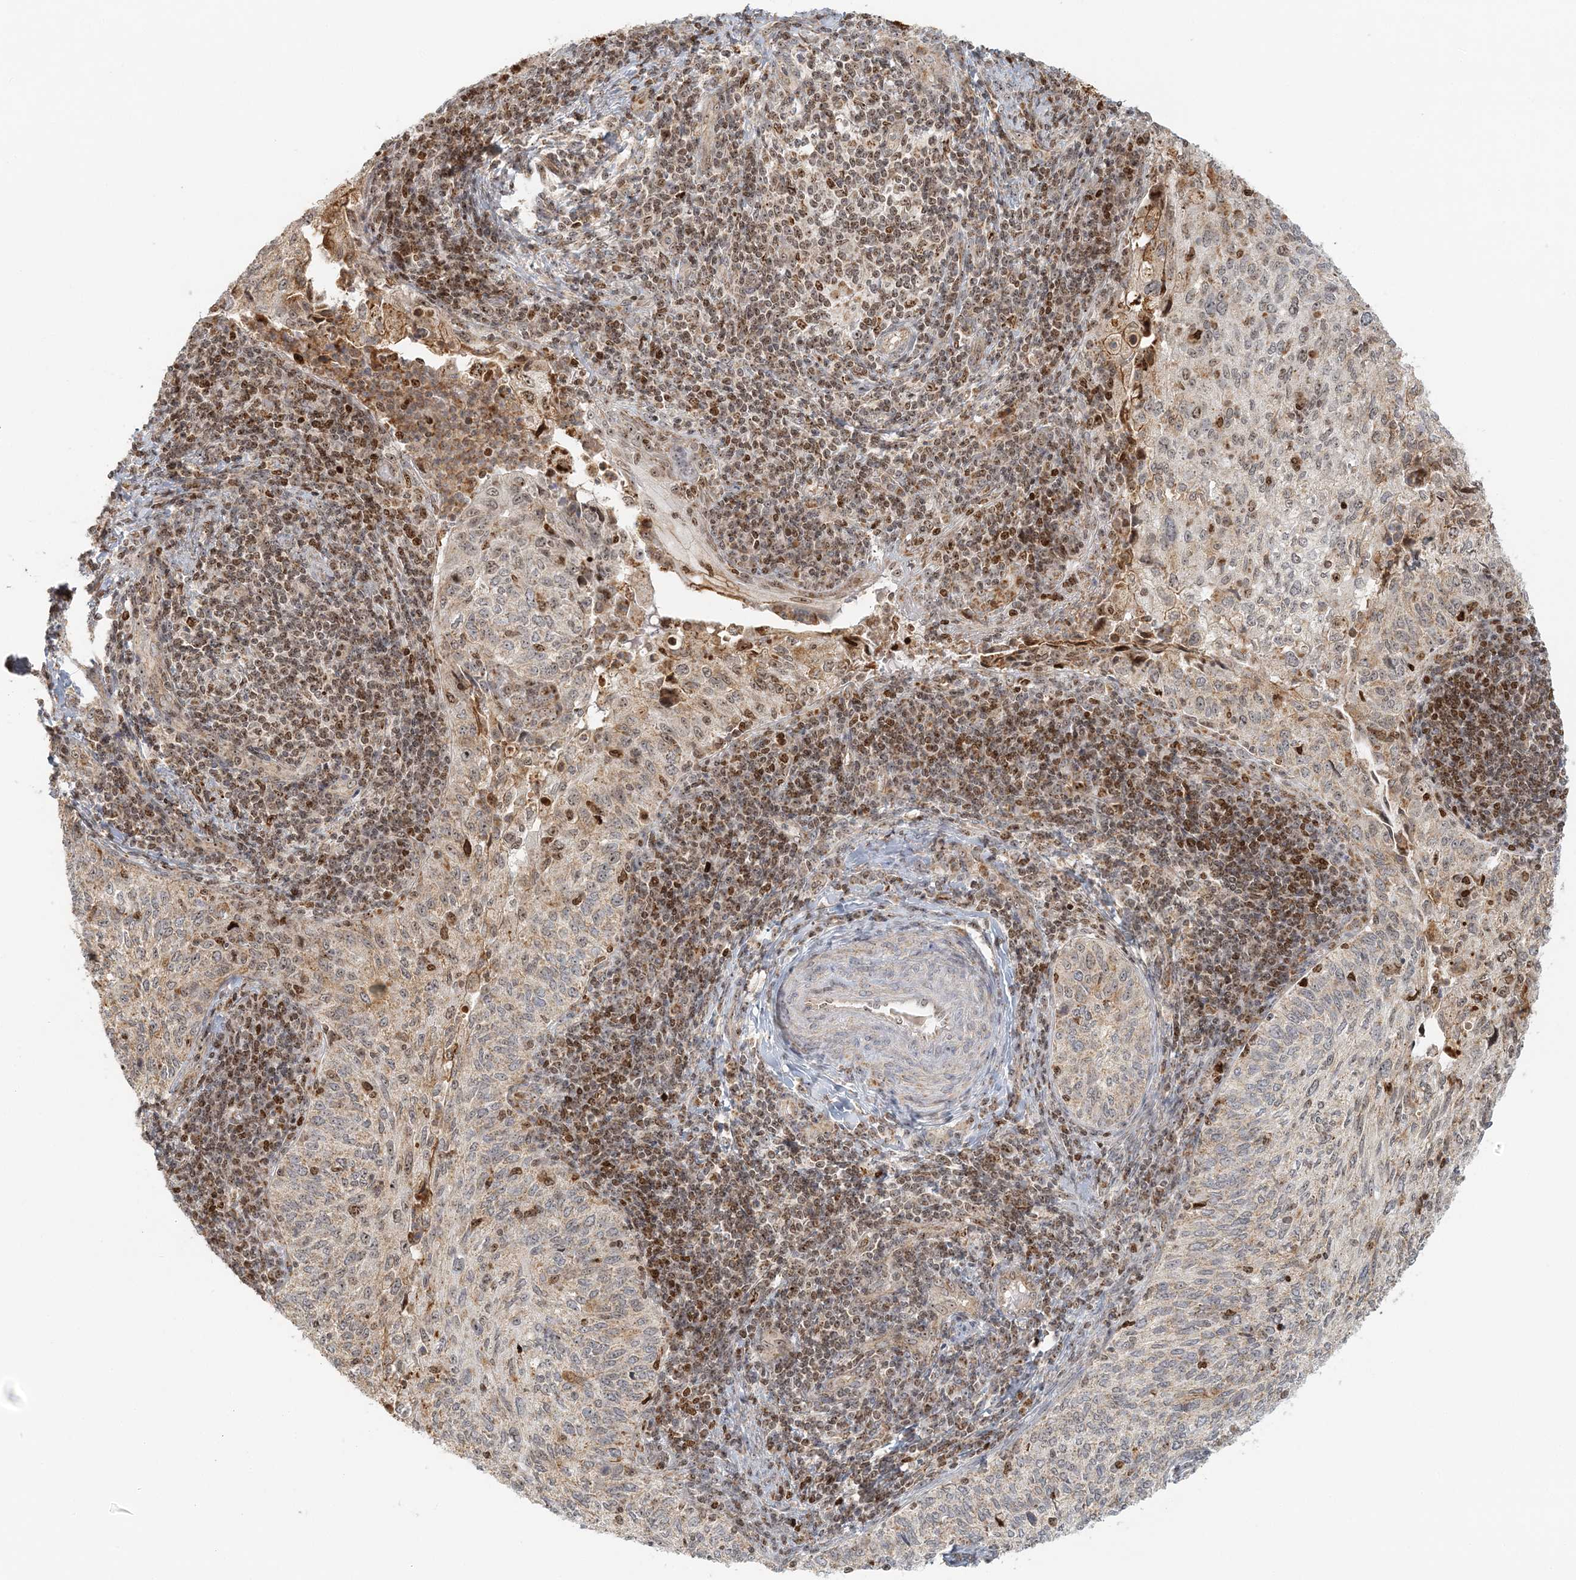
{"staining": {"intensity": "moderate", "quantity": "<25%", "location": "cytoplasmic/membranous,nuclear"}, "tissue": "cervical cancer", "cell_type": "Tumor cells", "image_type": "cancer", "snomed": [{"axis": "morphology", "description": "Squamous cell carcinoma, NOS"}, {"axis": "topography", "description": "Cervix"}], "caption": "A photomicrograph of squamous cell carcinoma (cervical) stained for a protein displays moderate cytoplasmic/membranous and nuclear brown staining in tumor cells.", "gene": "UBE2F", "patient": {"sex": "female", "age": 30}}